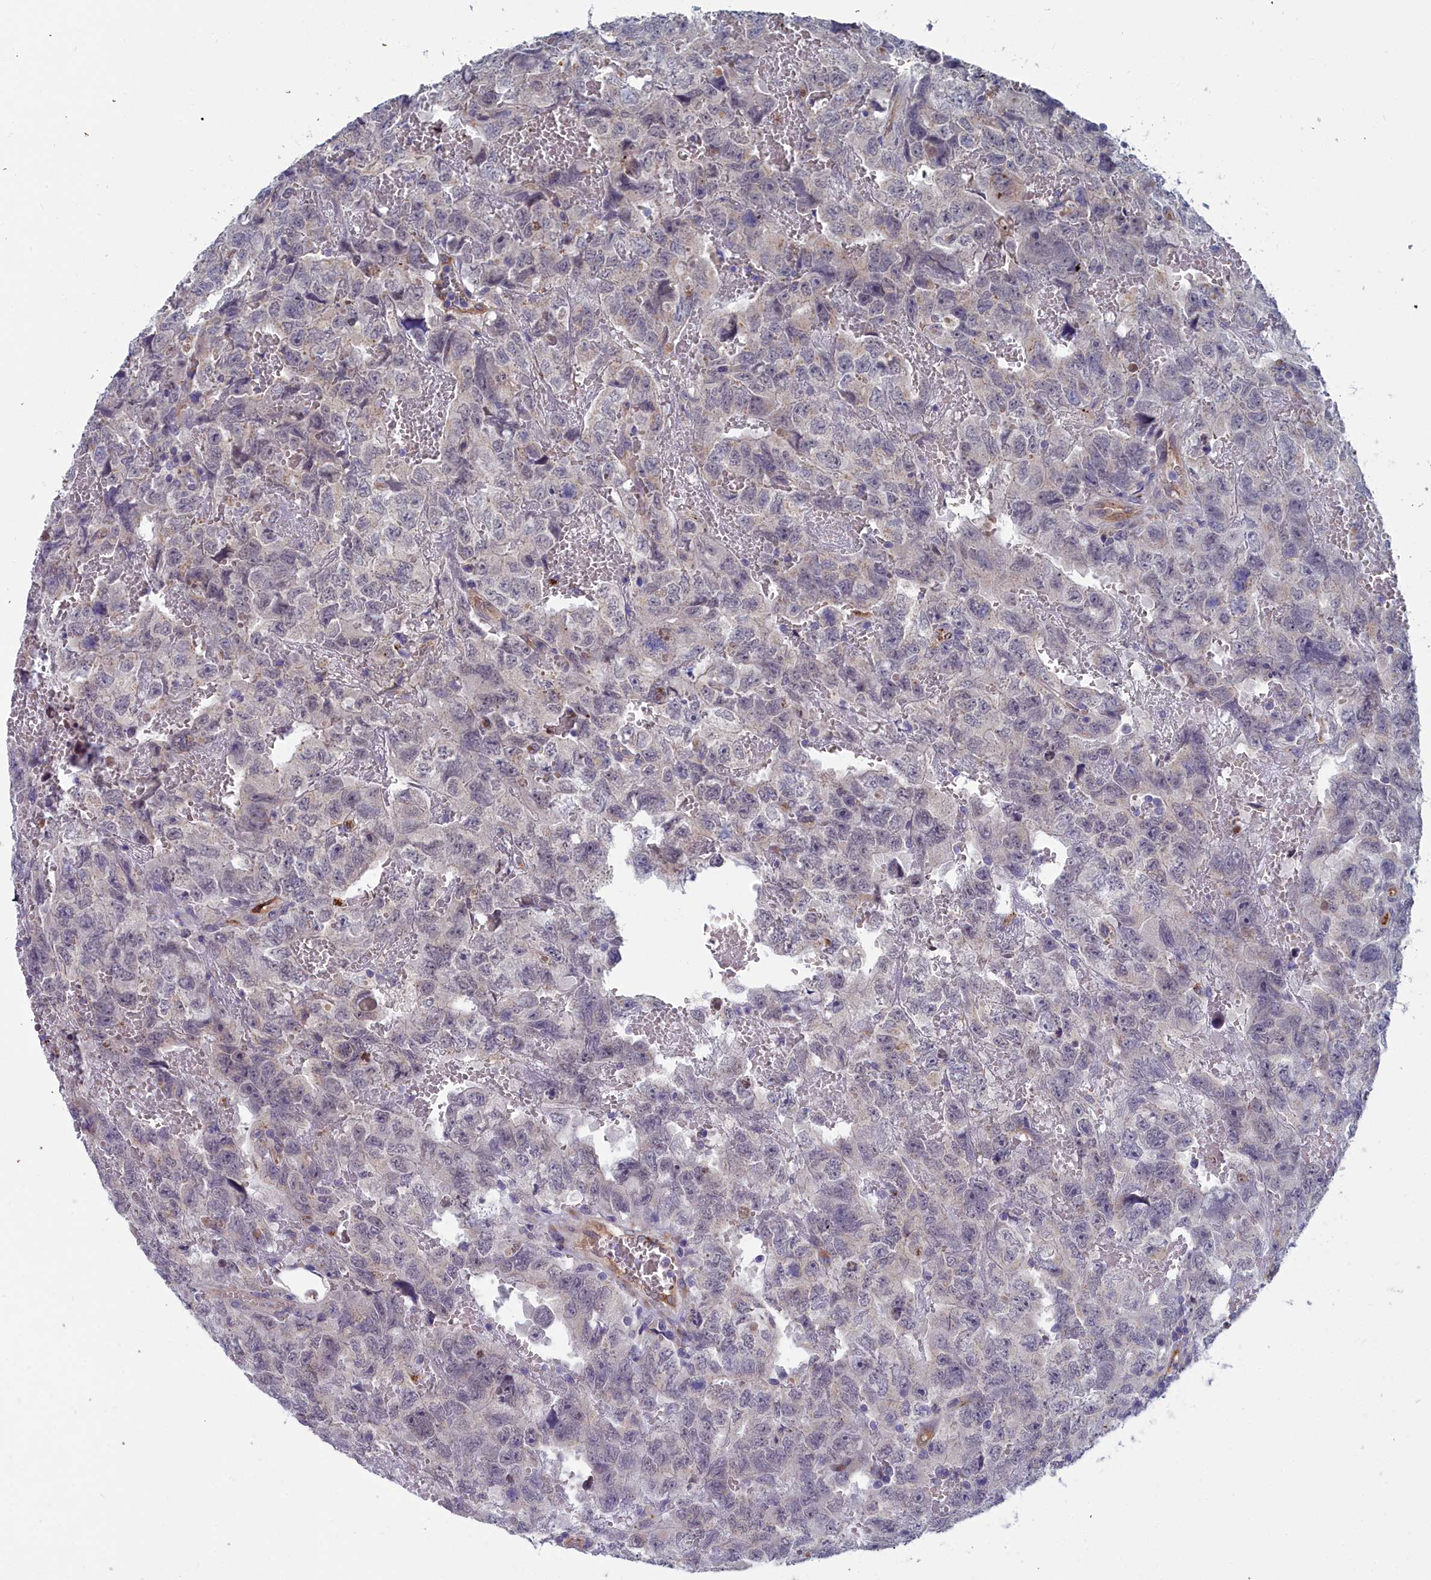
{"staining": {"intensity": "negative", "quantity": "none", "location": "none"}, "tissue": "testis cancer", "cell_type": "Tumor cells", "image_type": "cancer", "snomed": [{"axis": "morphology", "description": "Carcinoma, Embryonal, NOS"}, {"axis": "topography", "description": "Testis"}], "caption": "Immunohistochemistry (IHC) micrograph of neoplastic tissue: testis cancer stained with DAB reveals no significant protein positivity in tumor cells.", "gene": "RDX", "patient": {"sex": "male", "age": 45}}